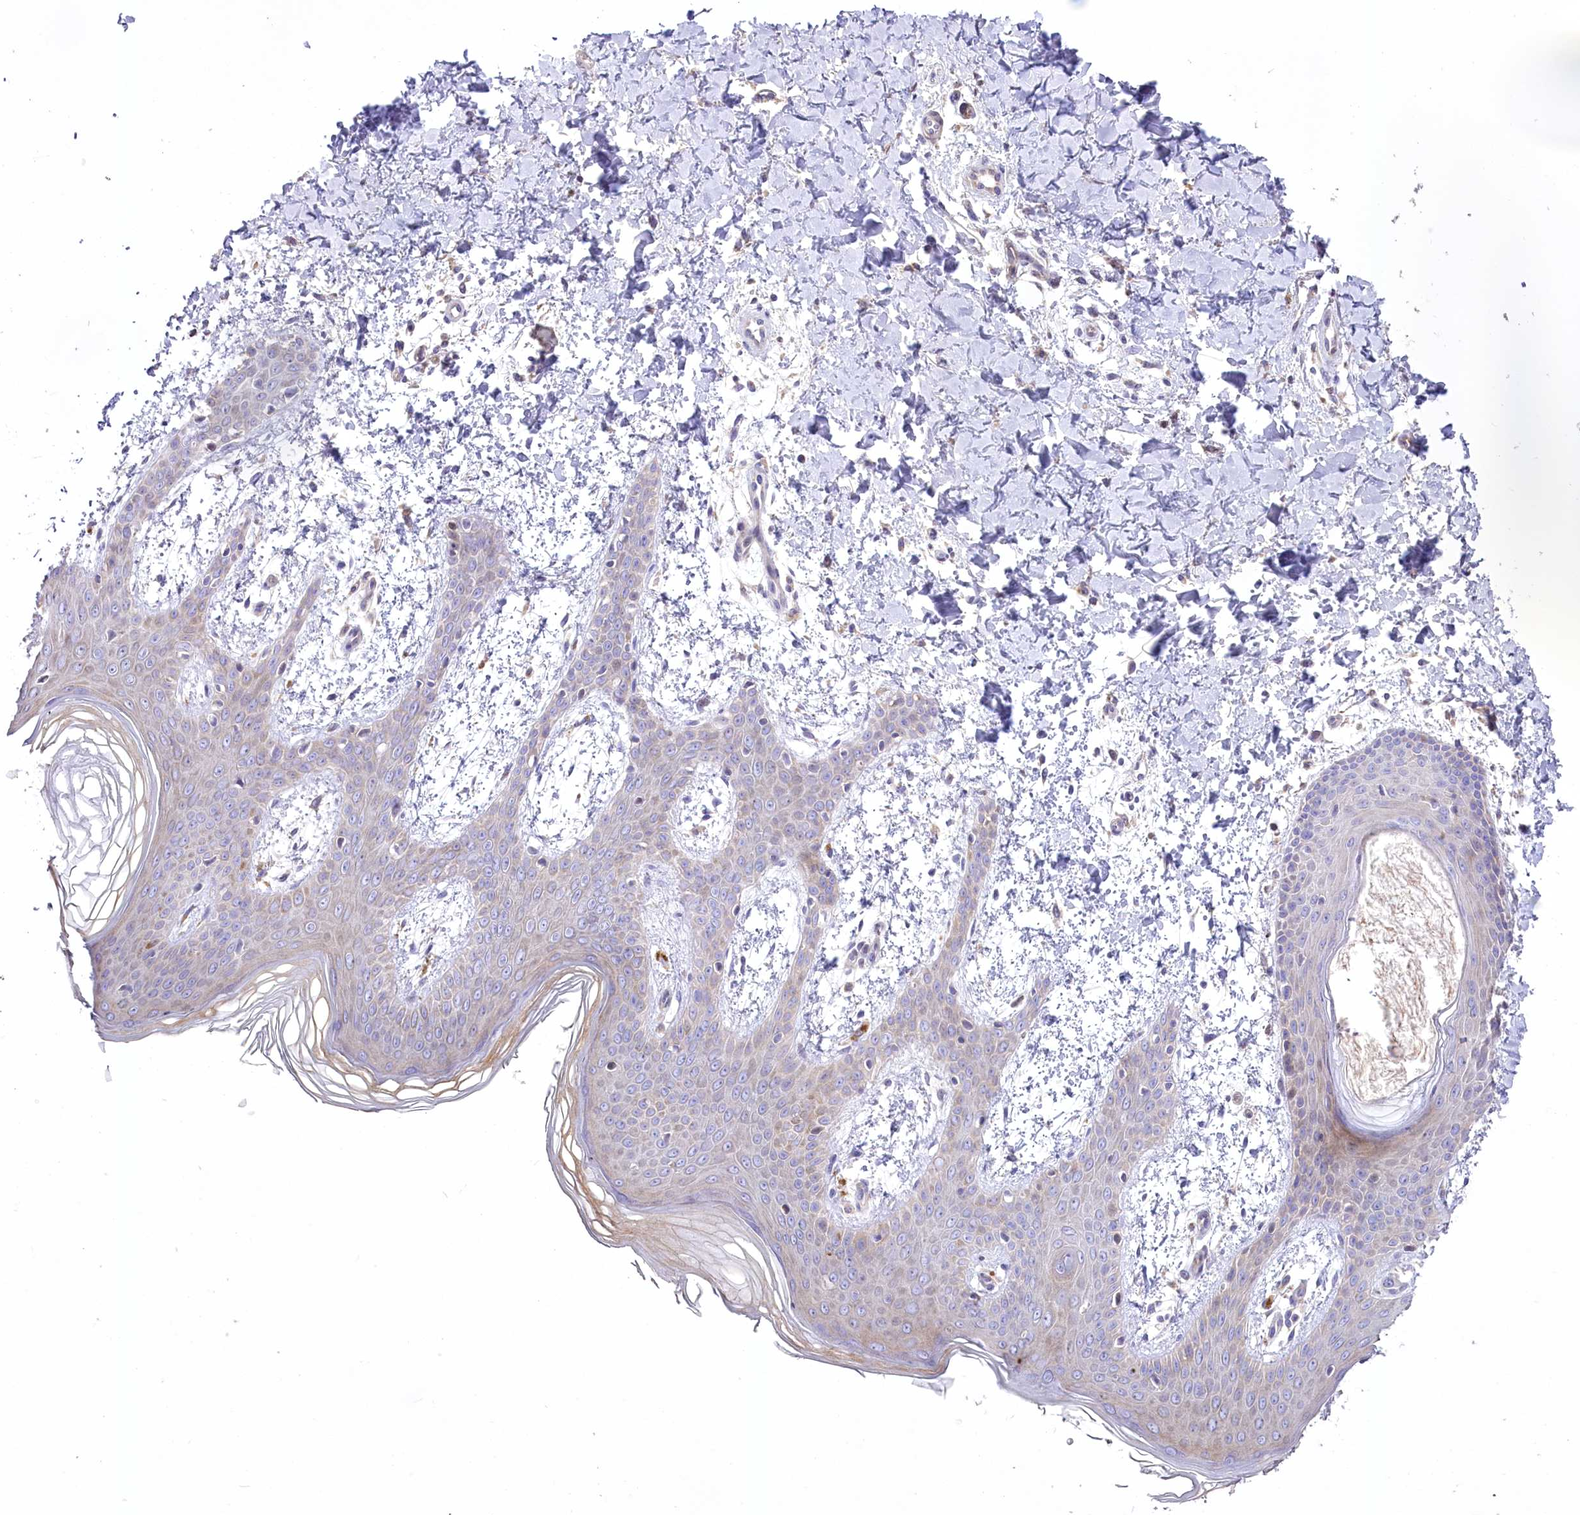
{"staining": {"intensity": "negative", "quantity": "none", "location": "none"}, "tissue": "skin", "cell_type": "Fibroblasts", "image_type": "normal", "snomed": [{"axis": "morphology", "description": "Normal tissue, NOS"}, {"axis": "topography", "description": "Skin"}], "caption": "Immunohistochemistry of benign human skin reveals no staining in fibroblasts.", "gene": "SLC6A11", "patient": {"sex": "male", "age": 36}}